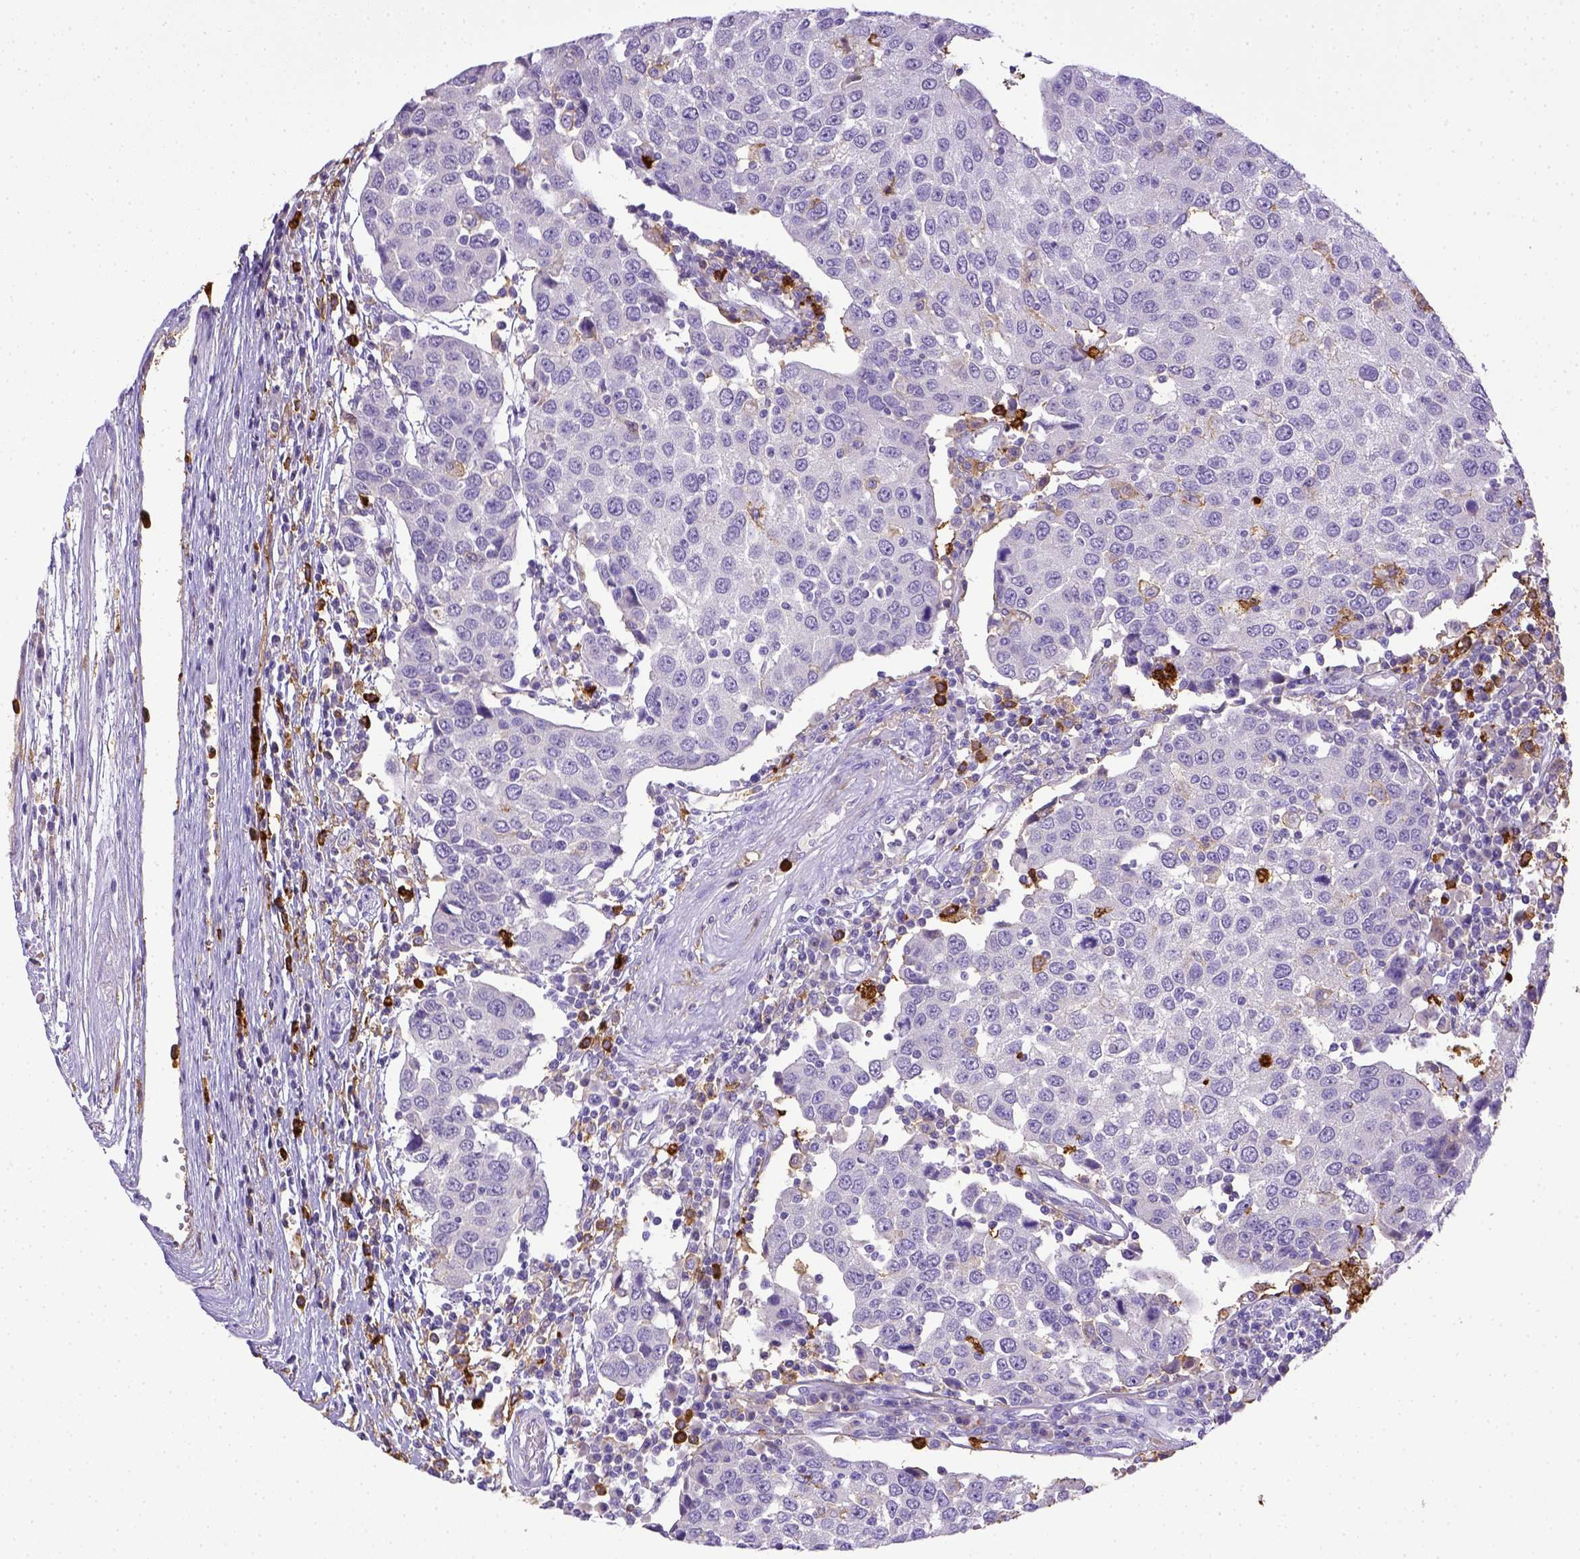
{"staining": {"intensity": "negative", "quantity": "none", "location": "none"}, "tissue": "urothelial cancer", "cell_type": "Tumor cells", "image_type": "cancer", "snomed": [{"axis": "morphology", "description": "Urothelial carcinoma, High grade"}, {"axis": "topography", "description": "Urinary bladder"}], "caption": "A high-resolution image shows immunohistochemistry (IHC) staining of urothelial cancer, which displays no significant expression in tumor cells. (Stains: DAB IHC with hematoxylin counter stain, Microscopy: brightfield microscopy at high magnification).", "gene": "ITGAM", "patient": {"sex": "female", "age": 85}}